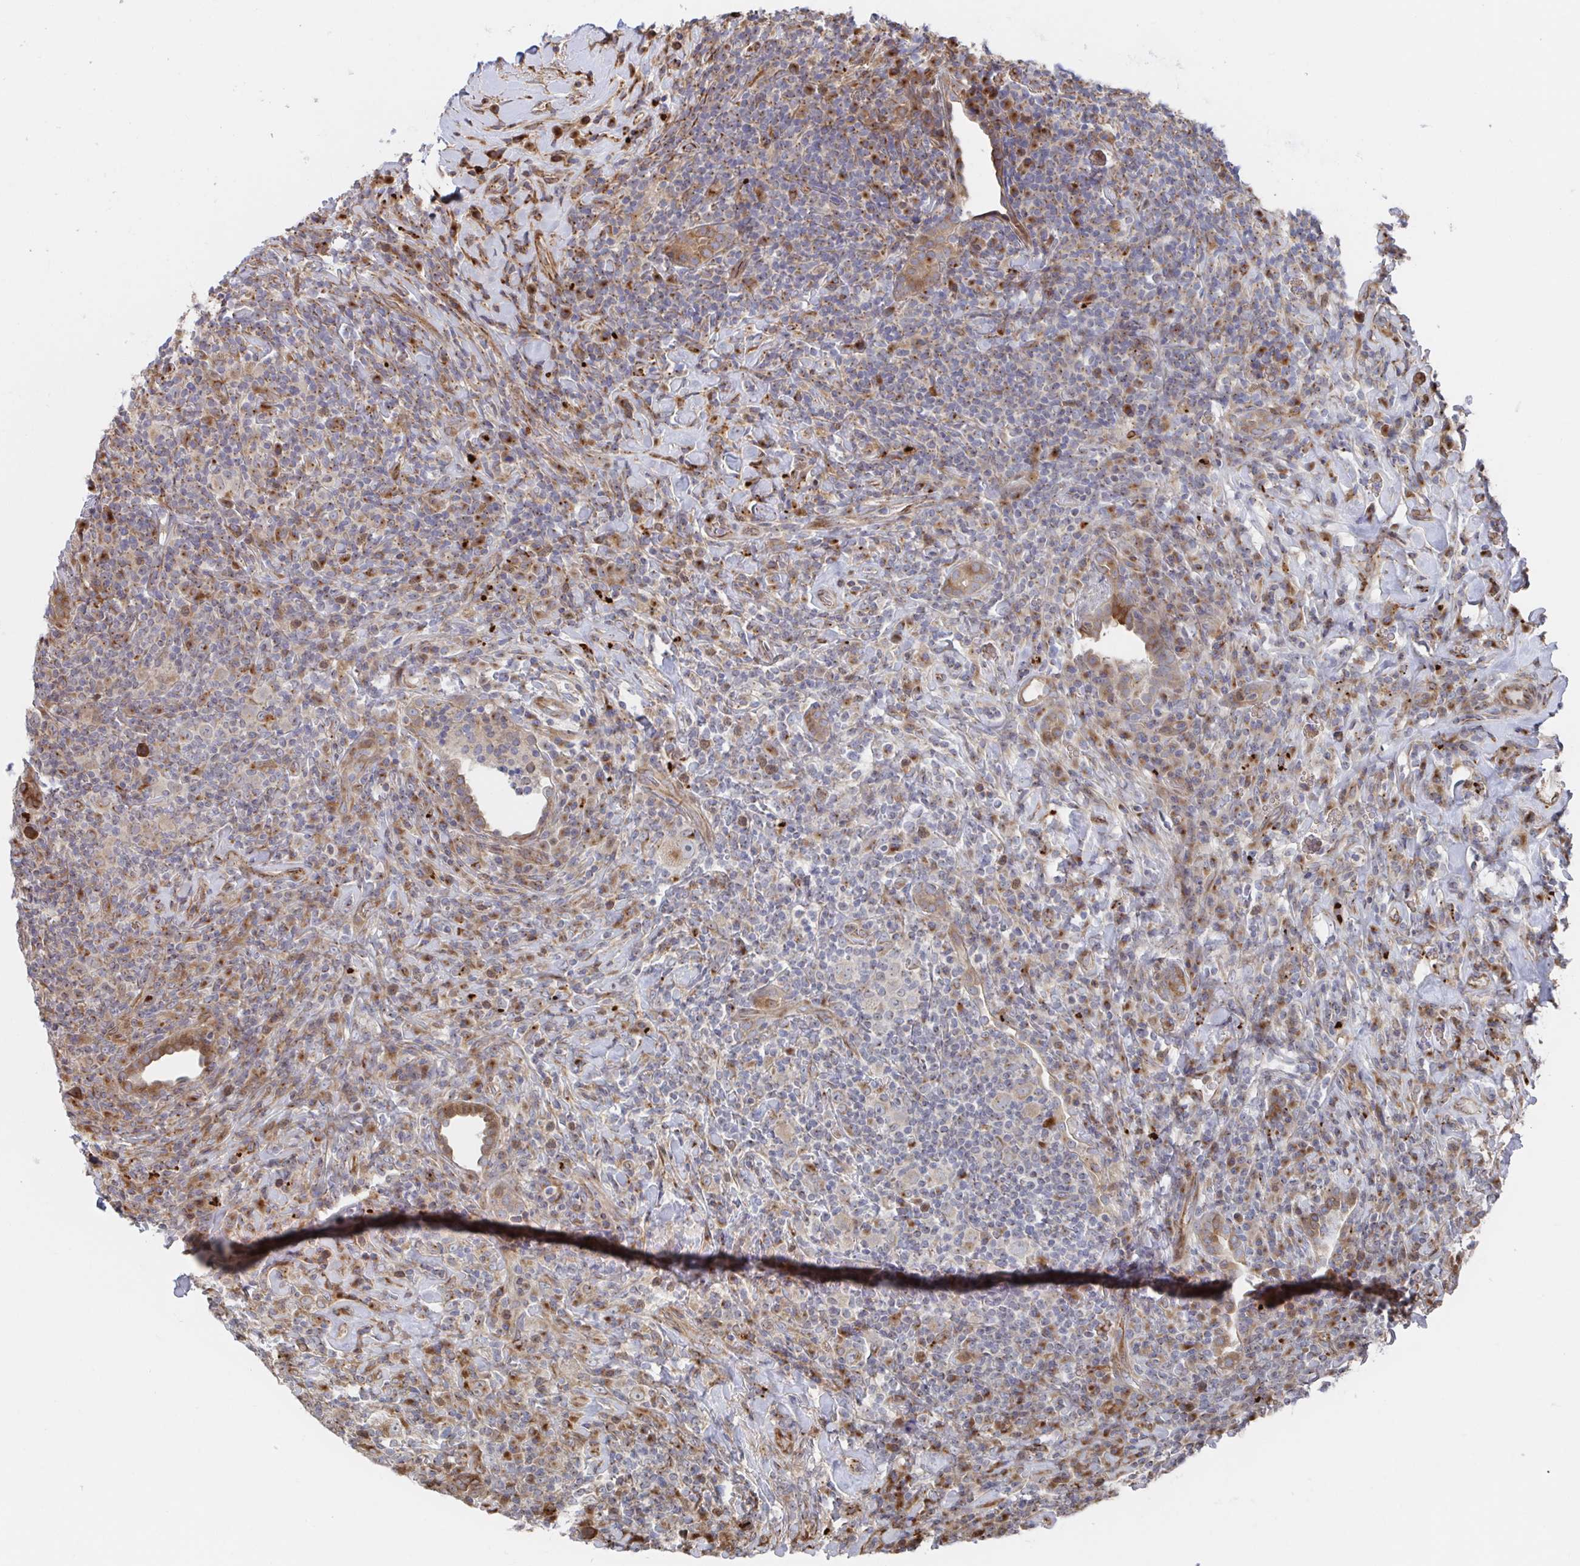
{"staining": {"intensity": "moderate", "quantity": ">75%", "location": "cytoplasmic/membranous"}, "tissue": "lymphoma", "cell_type": "Tumor cells", "image_type": "cancer", "snomed": [{"axis": "morphology", "description": "Hodgkin's disease, NOS"}, {"axis": "topography", "description": "Lung"}], "caption": "Moderate cytoplasmic/membranous protein positivity is identified in about >75% of tumor cells in lymphoma. The protein is shown in brown color, while the nuclei are stained blue.", "gene": "FJX1", "patient": {"sex": "male", "age": 17}}